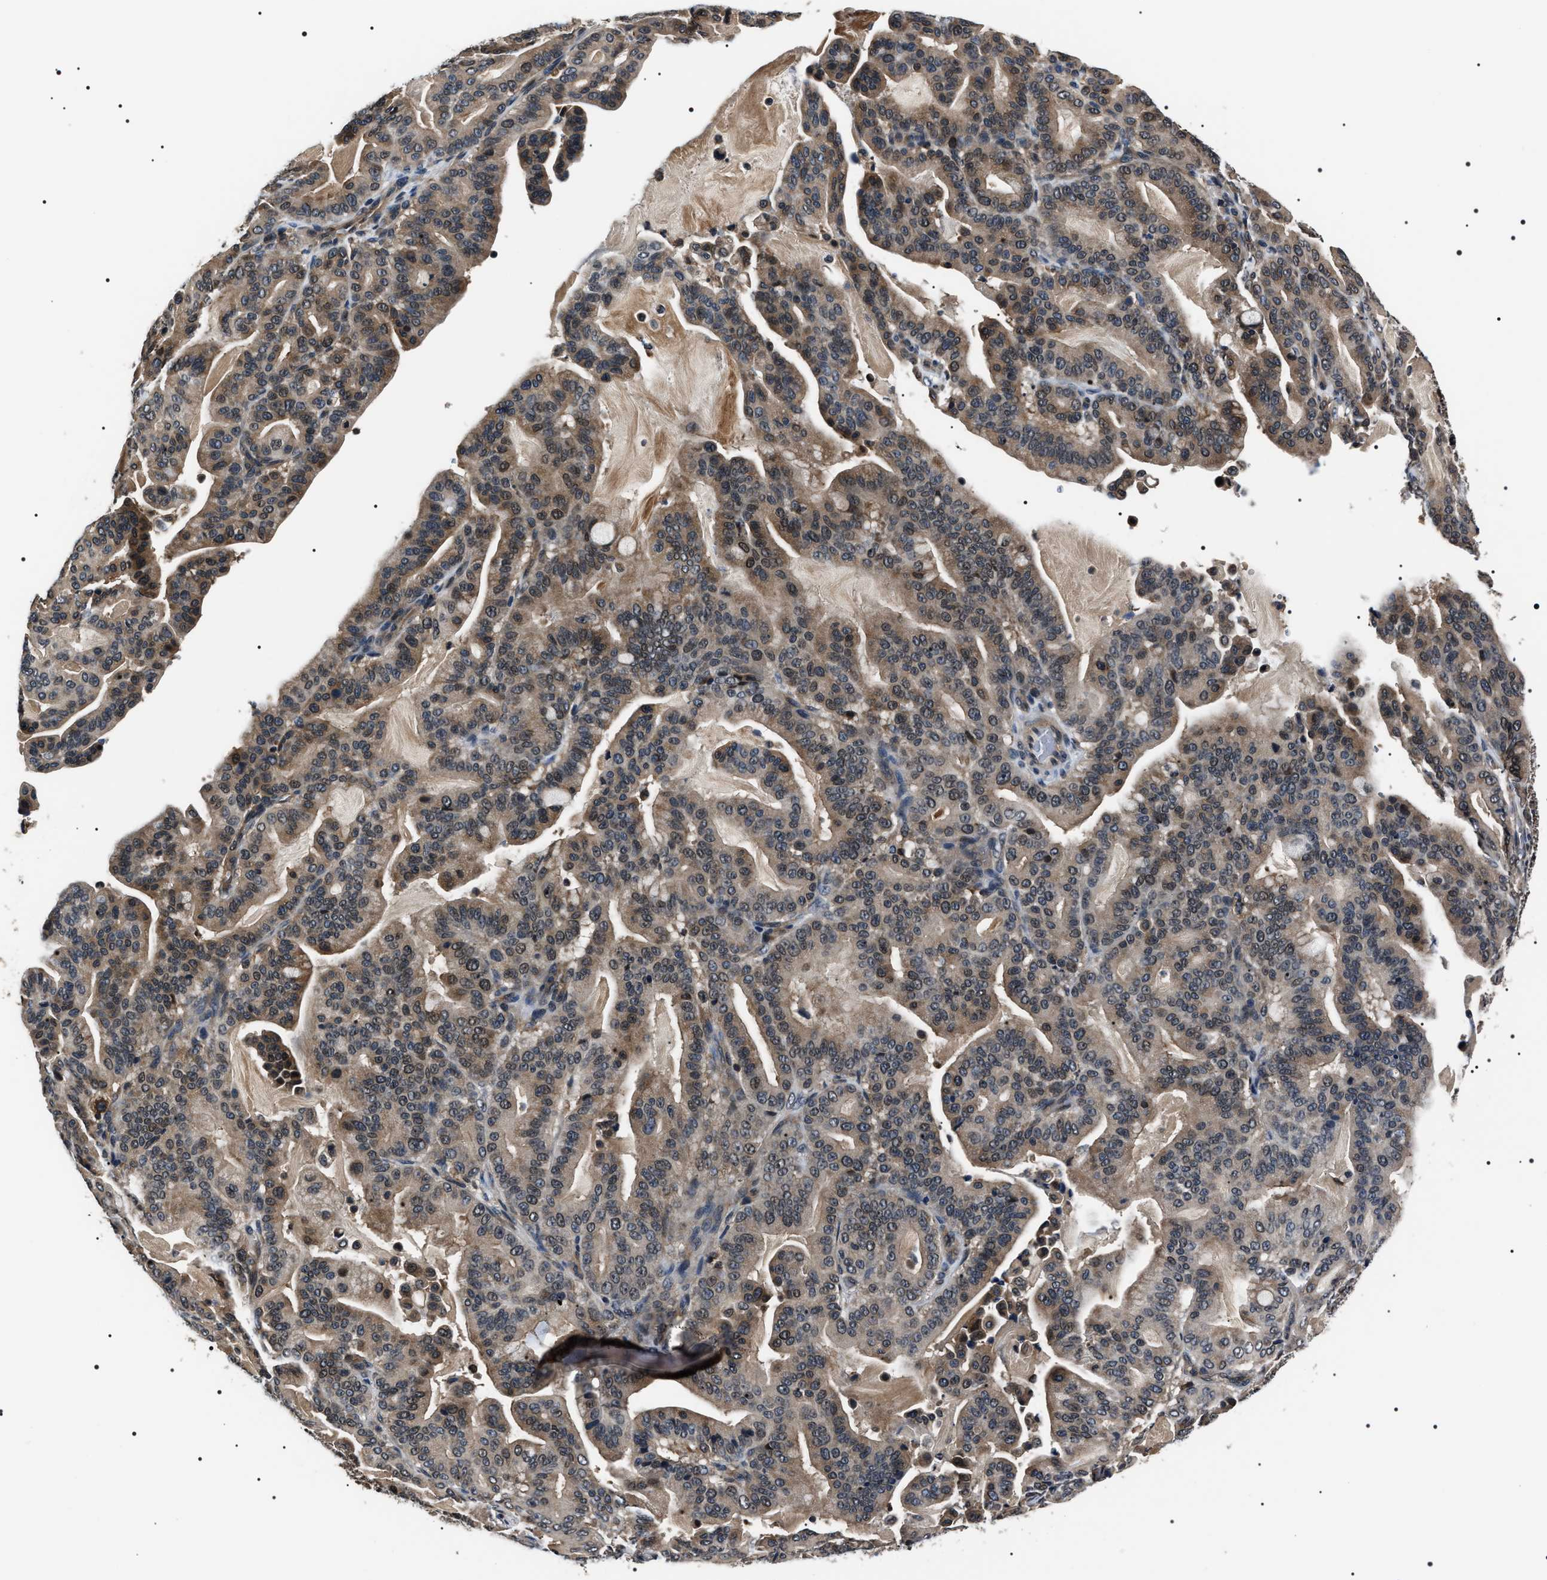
{"staining": {"intensity": "weak", "quantity": "25%-75%", "location": "cytoplasmic/membranous,nuclear"}, "tissue": "pancreatic cancer", "cell_type": "Tumor cells", "image_type": "cancer", "snomed": [{"axis": "morphology", "description": "Adenocarcinoma, NOS"}, {"axis": "topography", "description": "Pancreas"}], "caption": "An image of human pancreatic adenocarcinoma stained for a protein exhibits weak cytoplasmic/membranous and nuclear brown staining in tumor cells.", "gene": "SIPA1", "patient": {"sex": "male", "age": 63}}